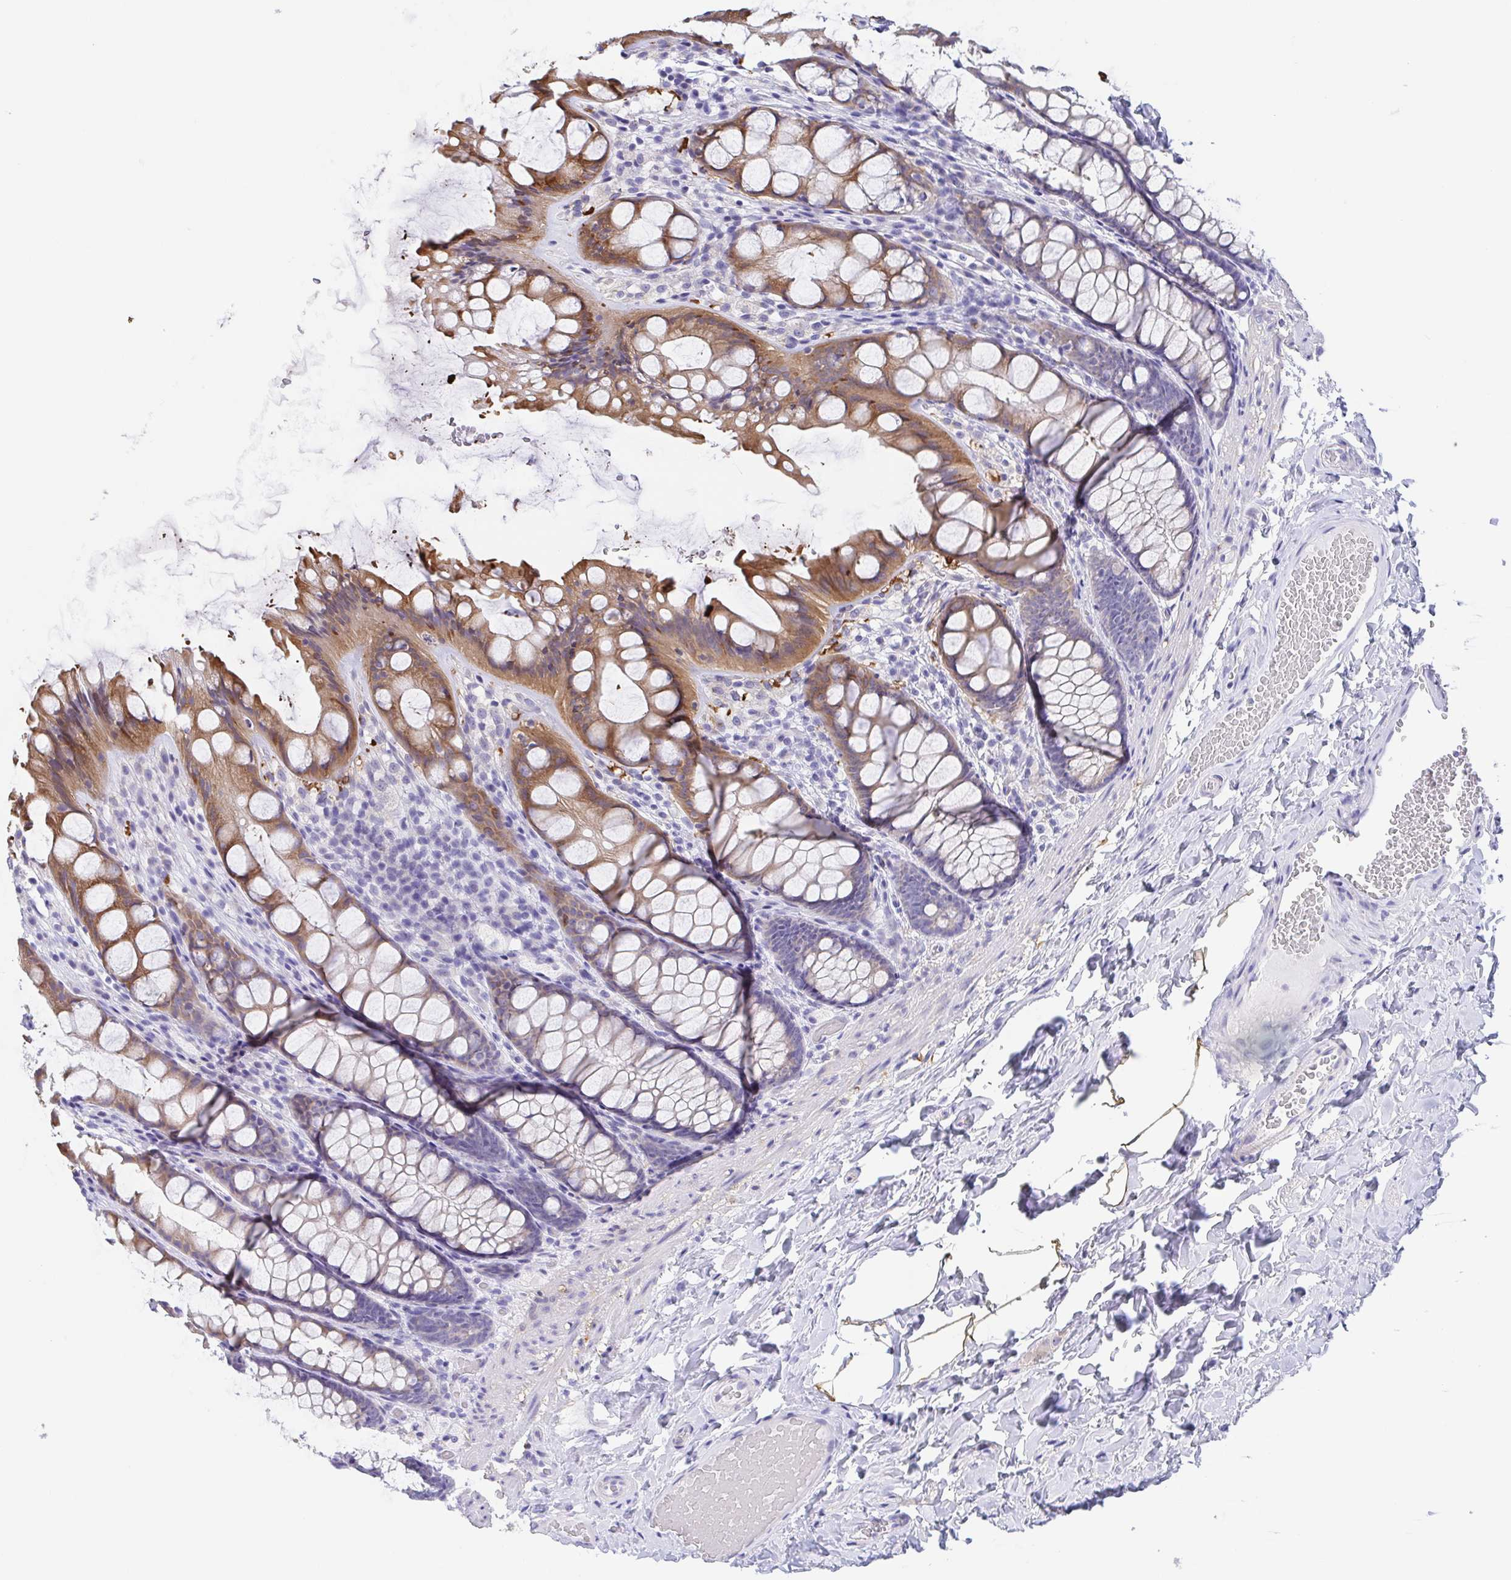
{"staining": {"intensity": "negative", "quantity": "none", "location": "none"}, "tissue": "colon", "cell_type": "Endothelial cells", "image_type": "normal", "snomed": [{"axis": "morphology", "description": "Normal tissue, NOS"}, {"axis": "topography", "description": "Colon"}], "caption": "IHC image of normal colon stained for a protein (brown), which displays no expression in endothelial cells.", "gene": "MUCL3", "patient": {"sex": "male", "age": 47}}